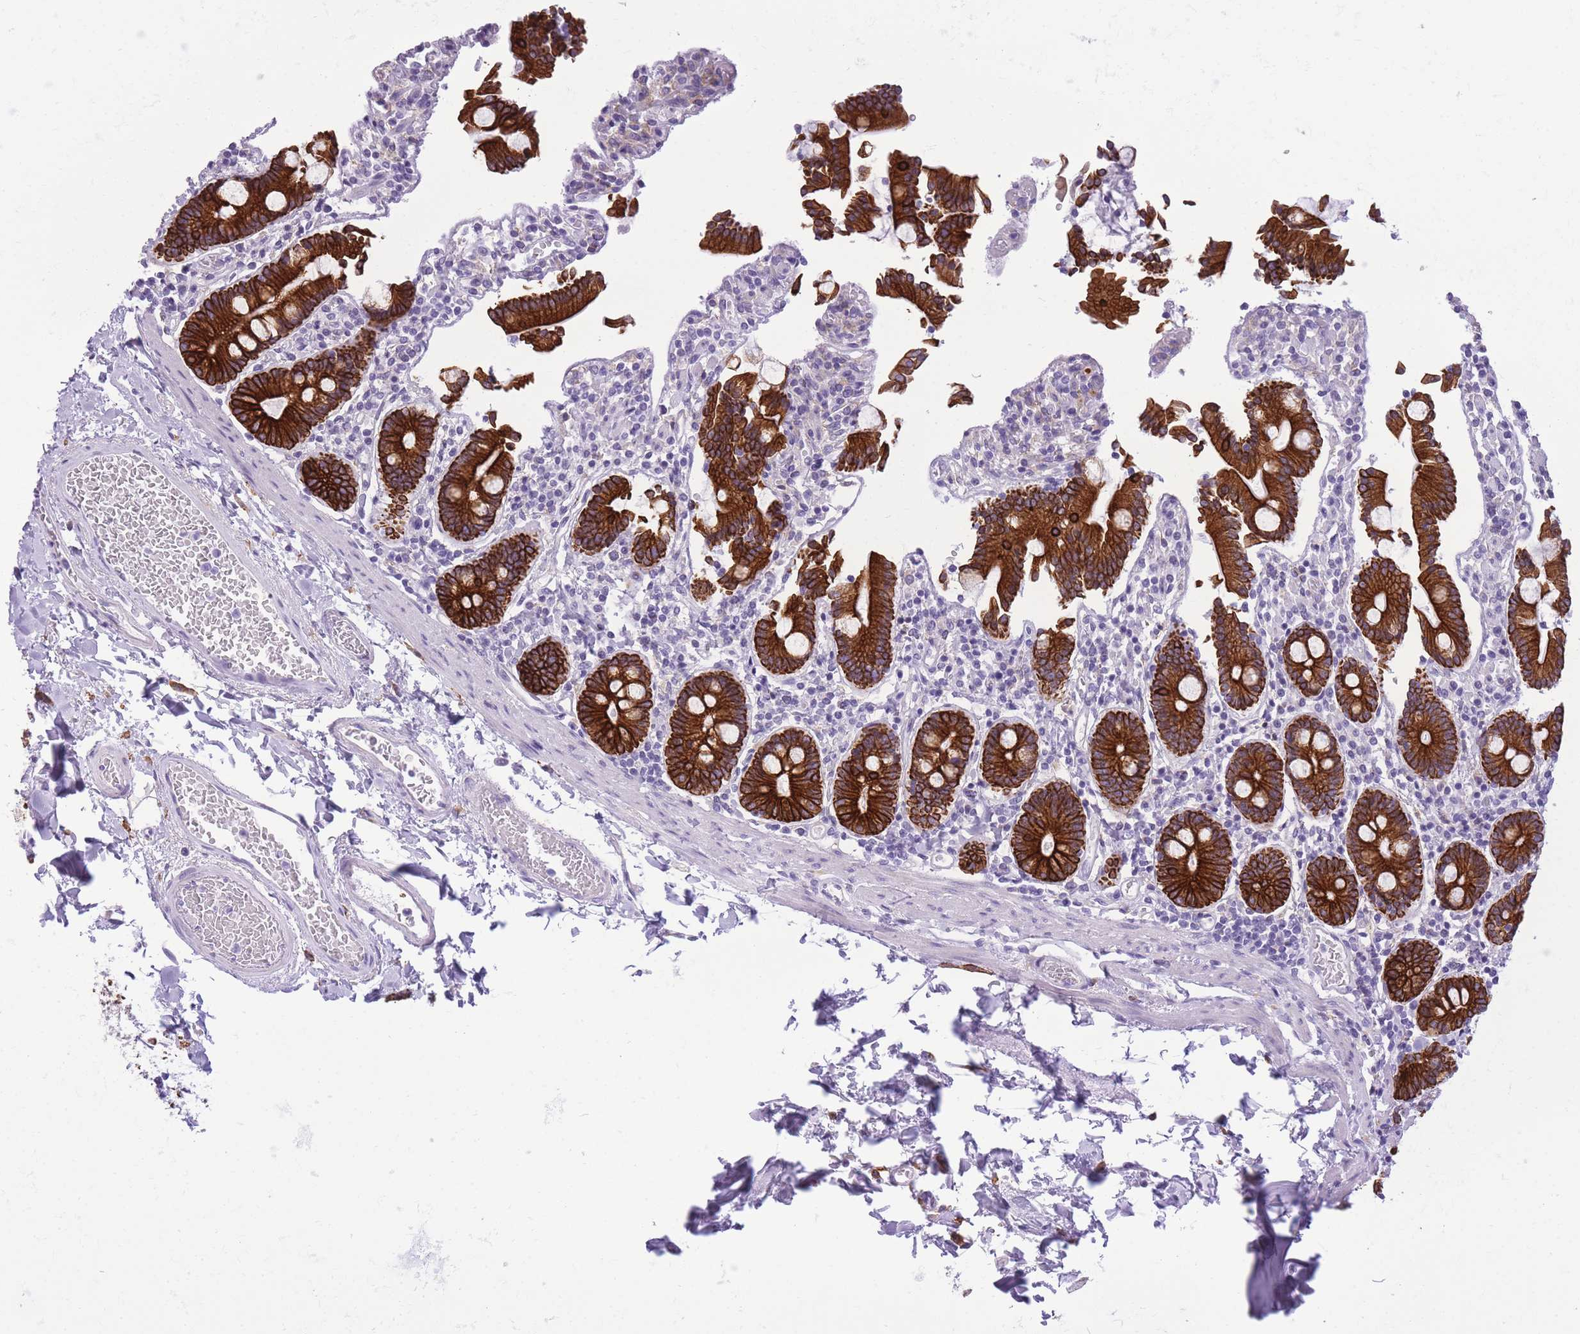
{"staining": {"intensity": "strong", "quantity": ">75%", "location": "cytoplasmic/membranous"}, "tissue": "duodenum", "cell_type": "Glandular cells", "image_type": "normal", "snomed": [{"axis": "morphology", "description": "Normal tissue, NOS"}, {"axis": "topography", "description": "Duodenum"}], "caption": "A high-resolution image shows IHC staining of normal duodenum, which shows strong cytoplasmic/membranous staining in about >75% of glandular cells.", "gene": "RADX", "patient": {"sex": "male", "age": 55}}